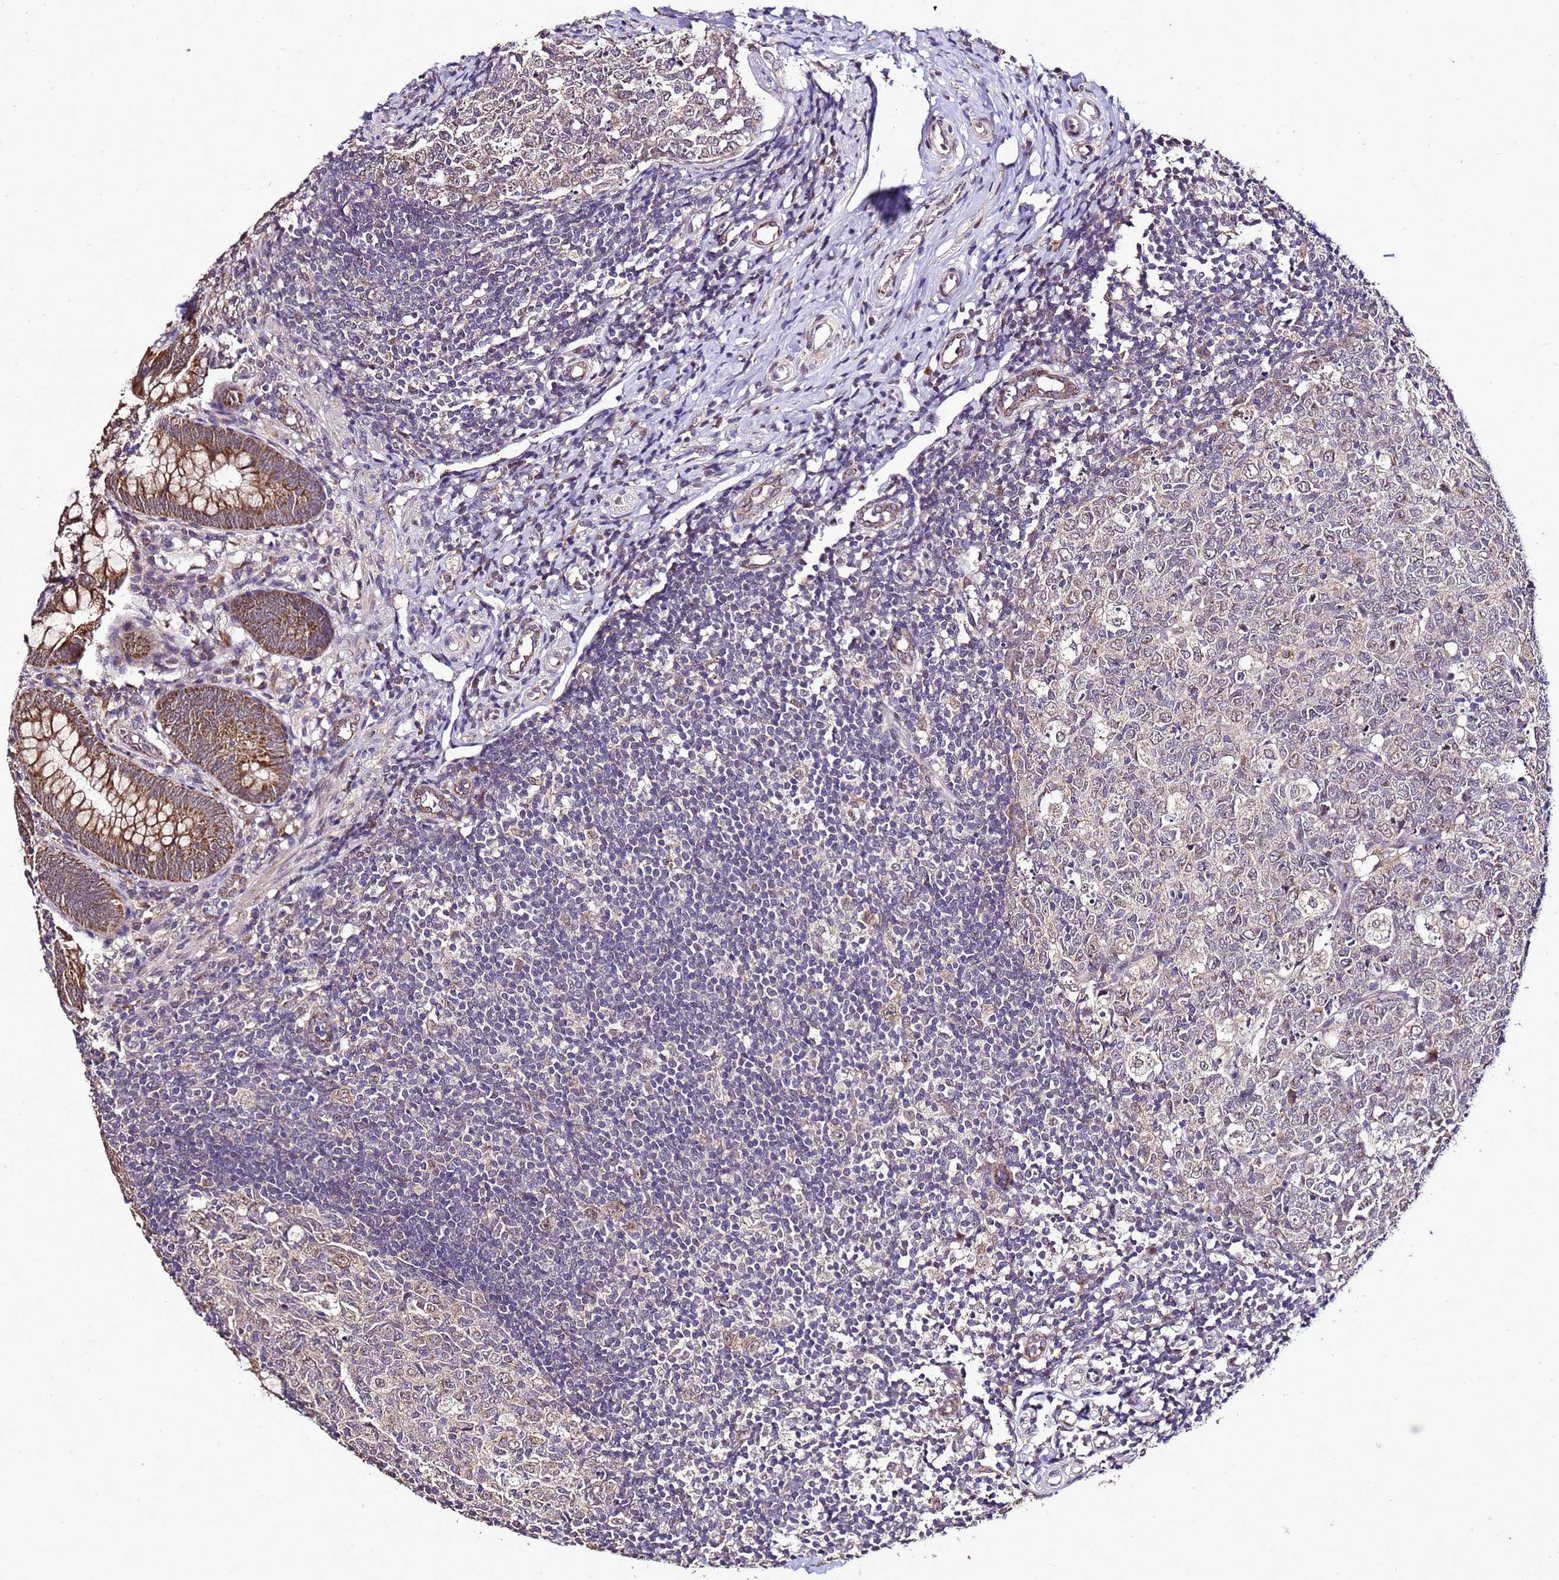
{"staining": {"intensity": "strong", "quantity": ">75%", "location": "cytoplasmic/membranous"}, "tissue": "appendix", "cell_type": "Glandular cells", "image_type": "normal", "snomed": [{"axis": "morphology", "description": "Normal tissue, NOS"}, {"axis": "topography", "description": "Appendix"}], "caption": "A brown stain labels strong cytoplasmic/membranous expression of a protein in glandular cells of benign appendix. The staining is performed using DAB brown chromogen to label protein expression. The nuclei are counter-stained blue using hematoxylin.", "gene": "ZNF329", "patient": {"sex": "male", "age": 14}}